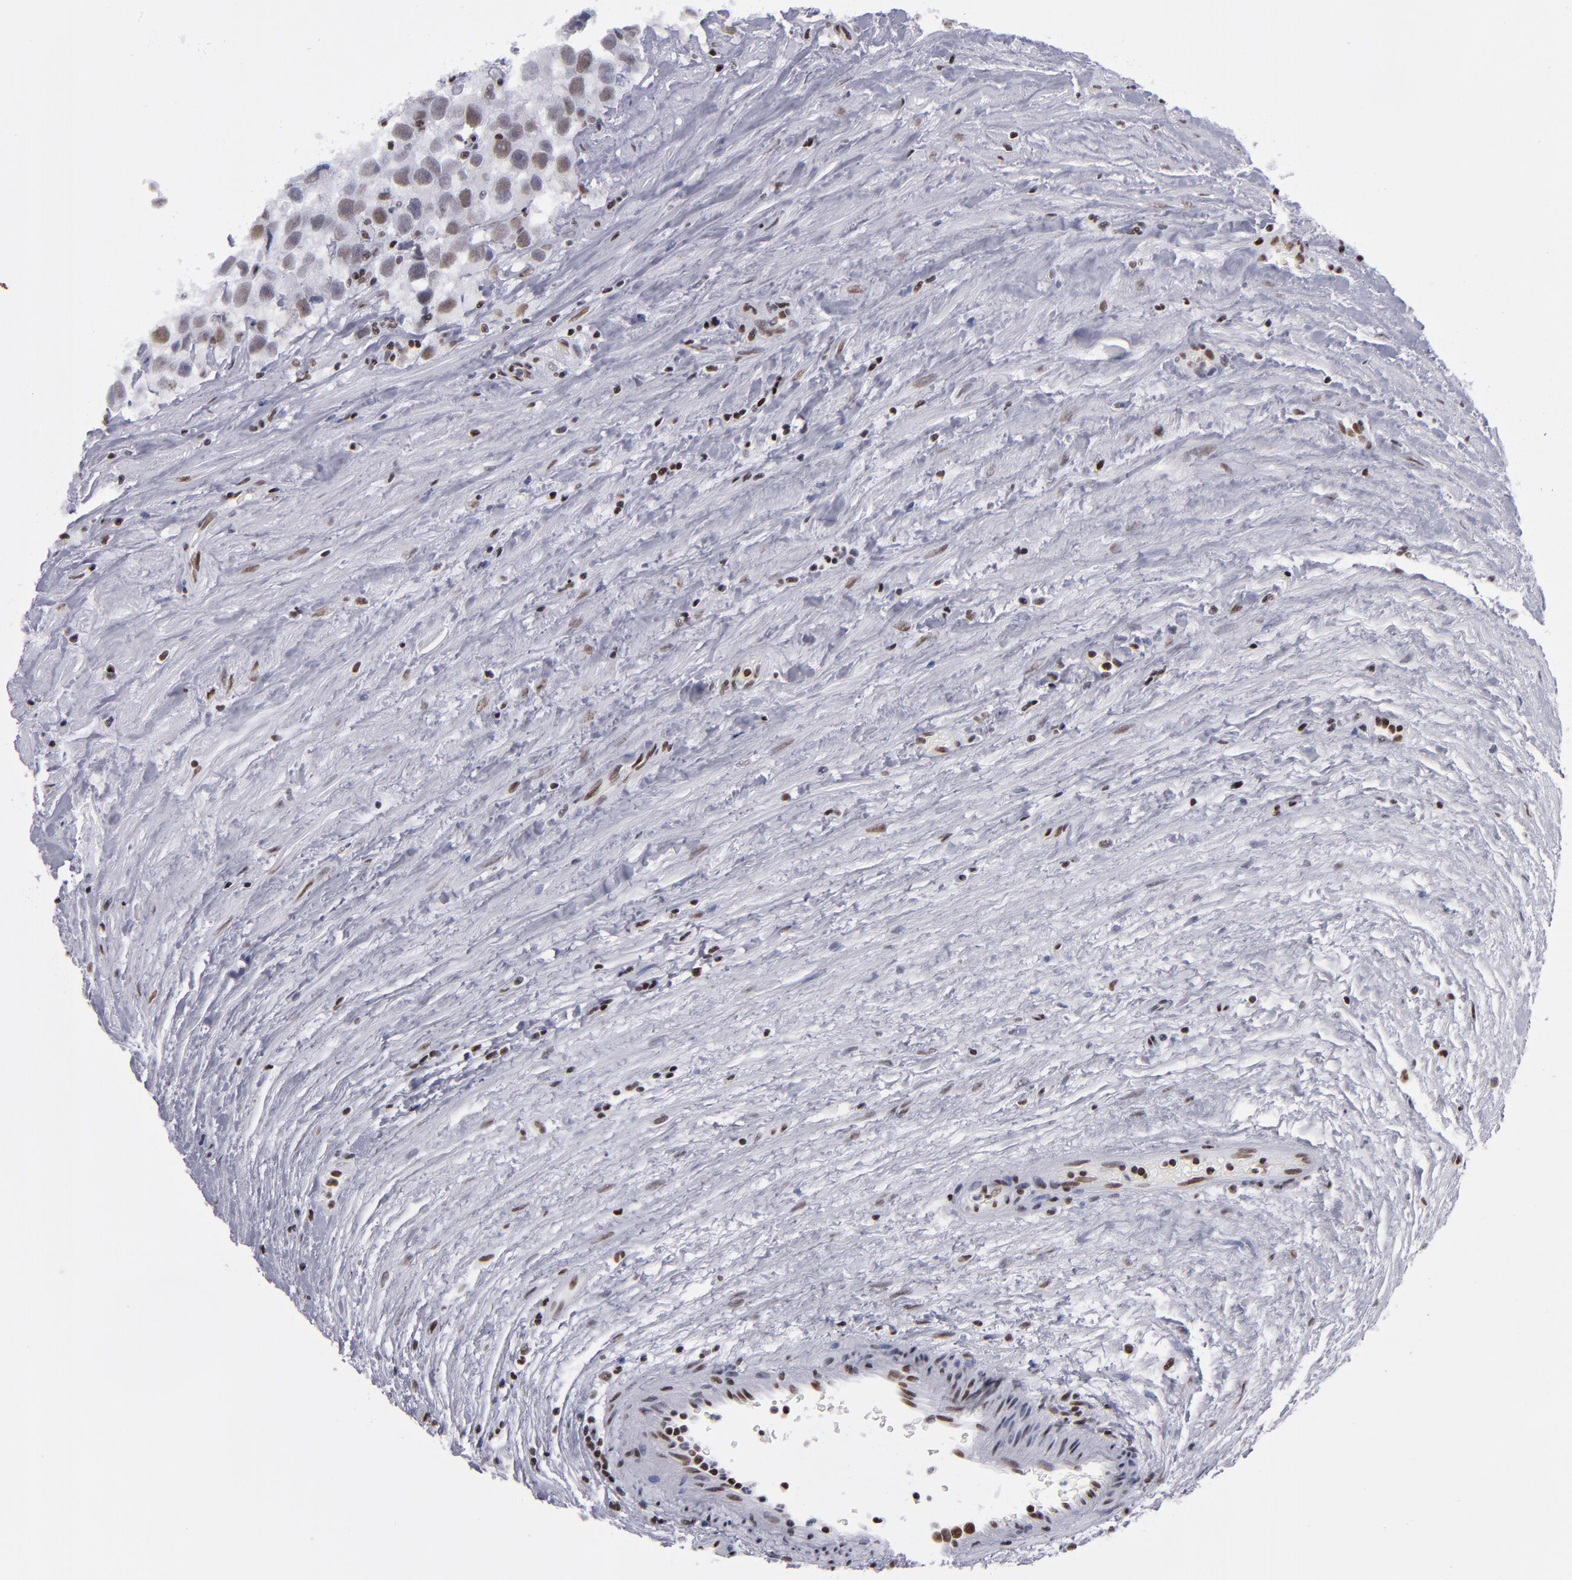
{"staining": {"intensity": "weak", "quantity": "<25%", "location": "nuclear"}, "tissue": "testis cancer", "cell_type": "Tumor cells", "image_type": "cancer", "snomed": [{"axis": "morphology", "description": "Seminoma, NOS"}, {"axis": "topography", "description": "Testis"}], "caption": "Immunohistochemistry histopathology image of neoplastic tissue: testis seminoma stained with DAB (3,3'-diaminobenzidine) reveals no significant protein expression in tumor cells.", "gene": "TERF2", "patient": {"sex": "male", "age": 43}}